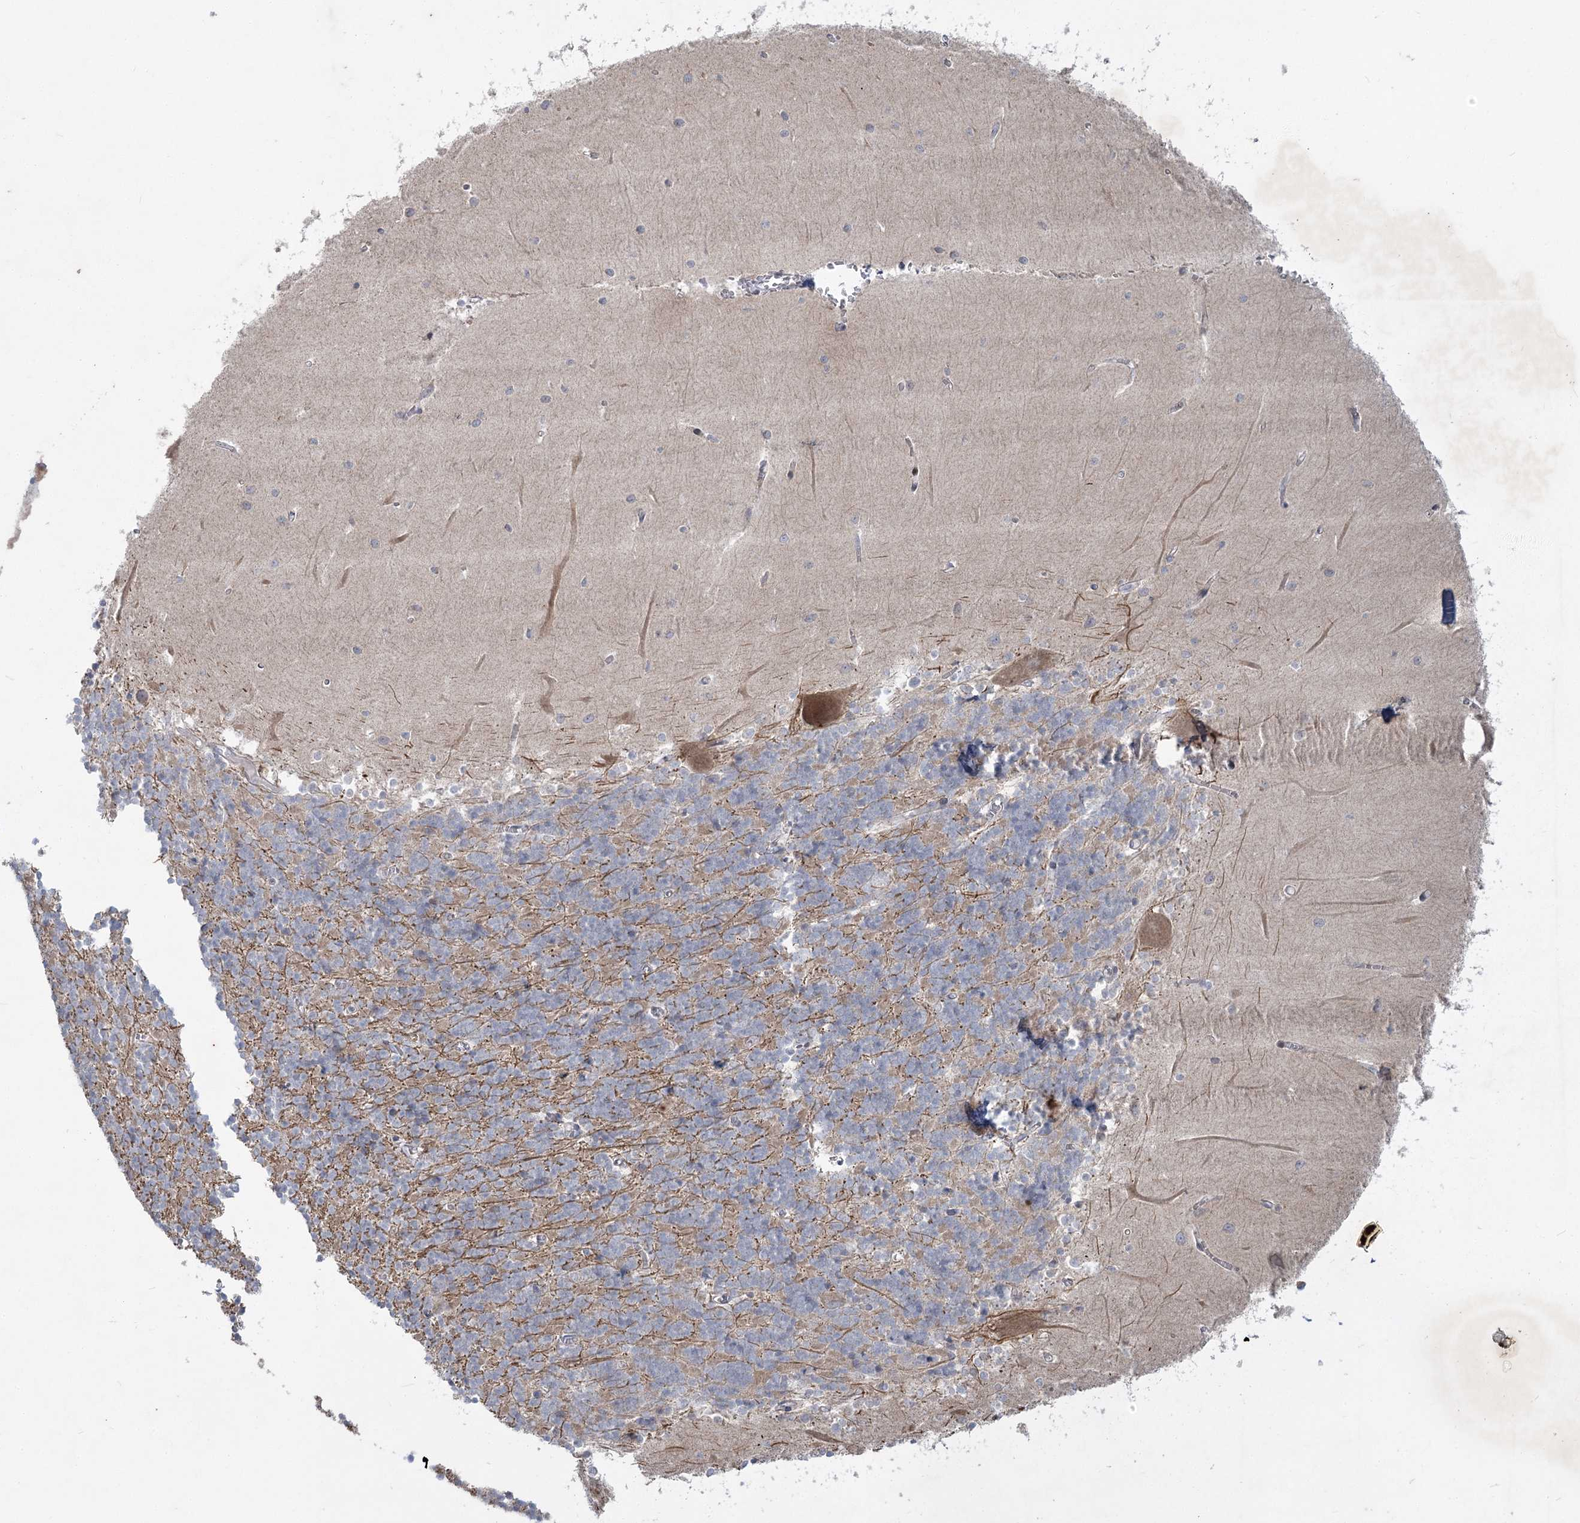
{"staining": {"intensity": "moderate", "quantity": "<25%", "location": "cytoplasmic/membranous"}, "tissue": "cerebellum", "cell_type": "Cells in granular layer", "image_type": "normal", "snomed": [{"axis": "morphology", "description": "Normal tissue, NOS"}, {"axis": "topography", "description": "Cerebellum"}], "caption": "Immunohistochemistry photomicrograph of unremarkable human cerebellum stained for a protein (brown), which demonstrates low levels of moderate cytoplasmic/membranous staining in approximately <25% of cells in granular layer.", "gene": "PLA2G12A", "patient": {"sex": "male", "age": 37}}